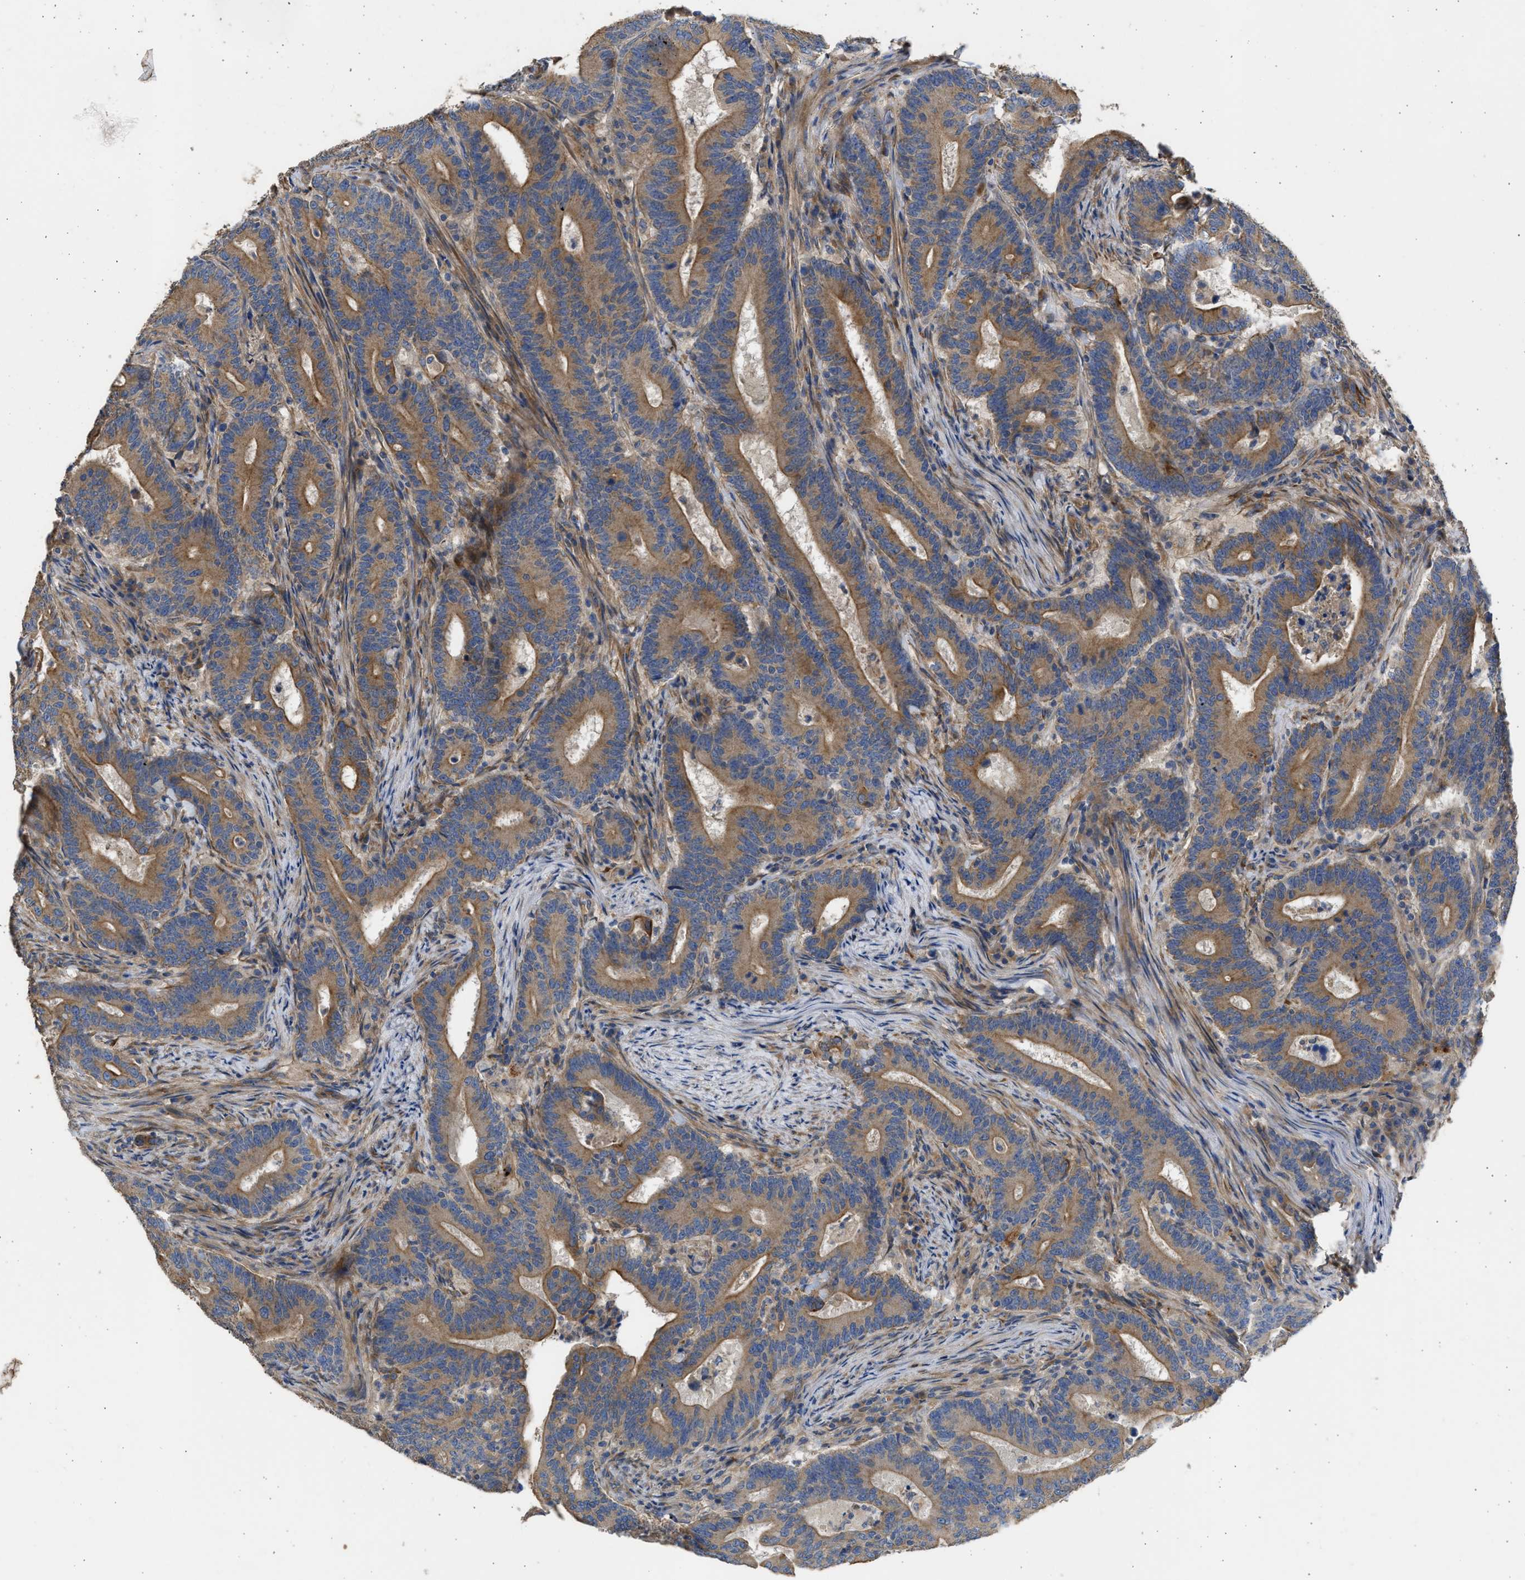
{"staining": {"intensity": "moderate", "quantity": ">75%", "location": "cytoplasmic/membranous"}, "tissue": "colorectal cancer", "cell_type": "Tumor cells", "image_type": "cancer", "snomed": [{"axis": "morphology", "description": "Adenocarcinoma, NOS"}, {"axis": "topography", "description": "Colon"}], "caption": "Tumor cells show moderate cytoplasmic/membranous staining in about >75% of cells in colorectal cancer (adenocarcinoma).", "gene": "CSRNP2", "patient": {"sex": "female", "age": 66}}